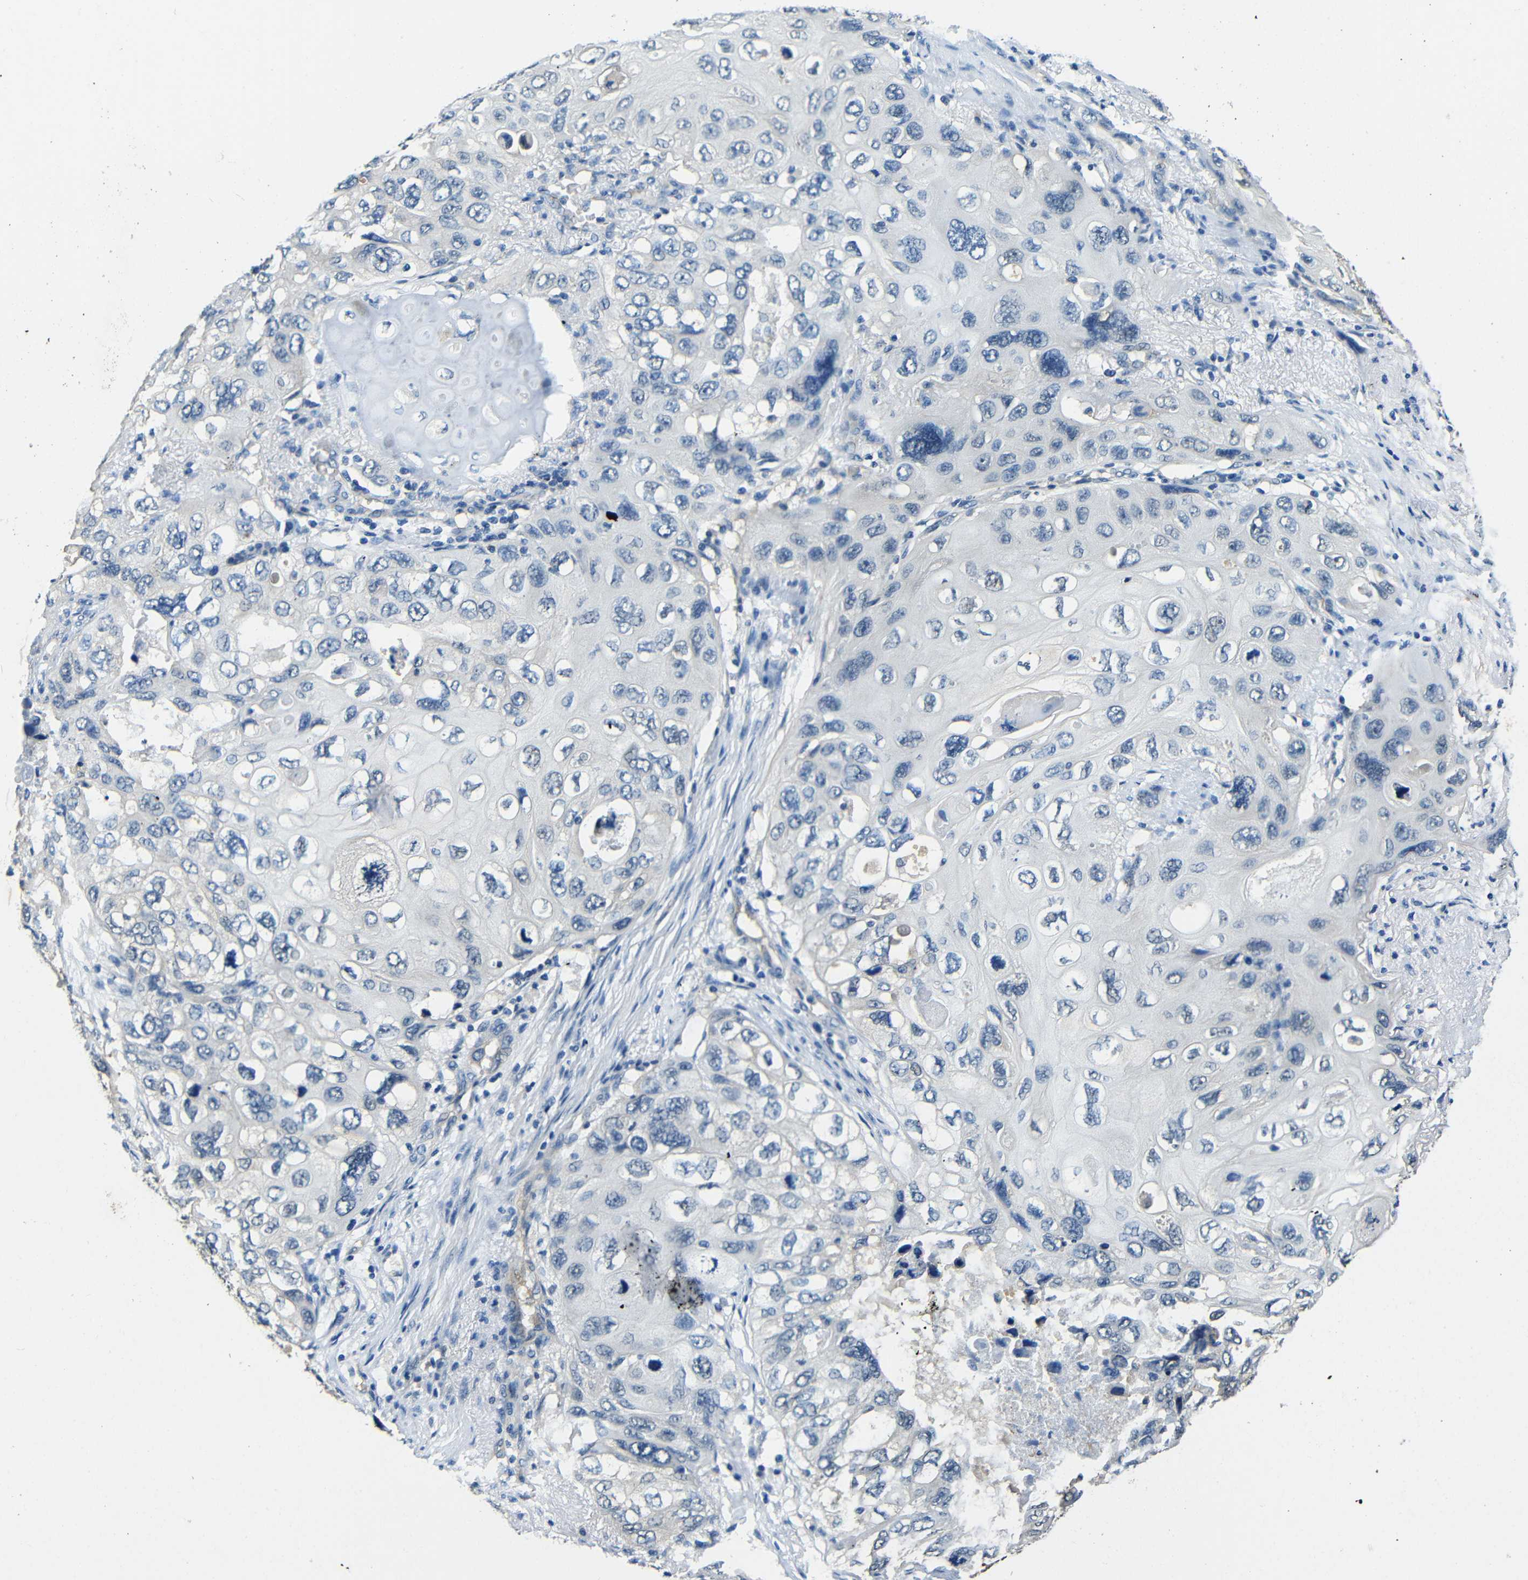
{"staining": {"intensity": "negative", "quantity": "none", "location": "none"}, "tissue": "lung cancer", "cell_type": "Tumor cells", "image_type": "cancer", "snomed": [{"axis": "morphology", "description": "Squamous cell carcinoma, NOS"}, {"axis": "topography", "description": "Lung"}], "caption": "A photomicrograph of lung squamous cell carcinoma stained for a protein reveals no brown staining in tumor cells. Brightfield microscopy of IHC stained with DAB (3,3'-diaminobenzidine) (brown) and hematoxylin (blue), captured at high magnification.", "gene": "ADAP1", "patient": {"sex": "female", "age": 73}}